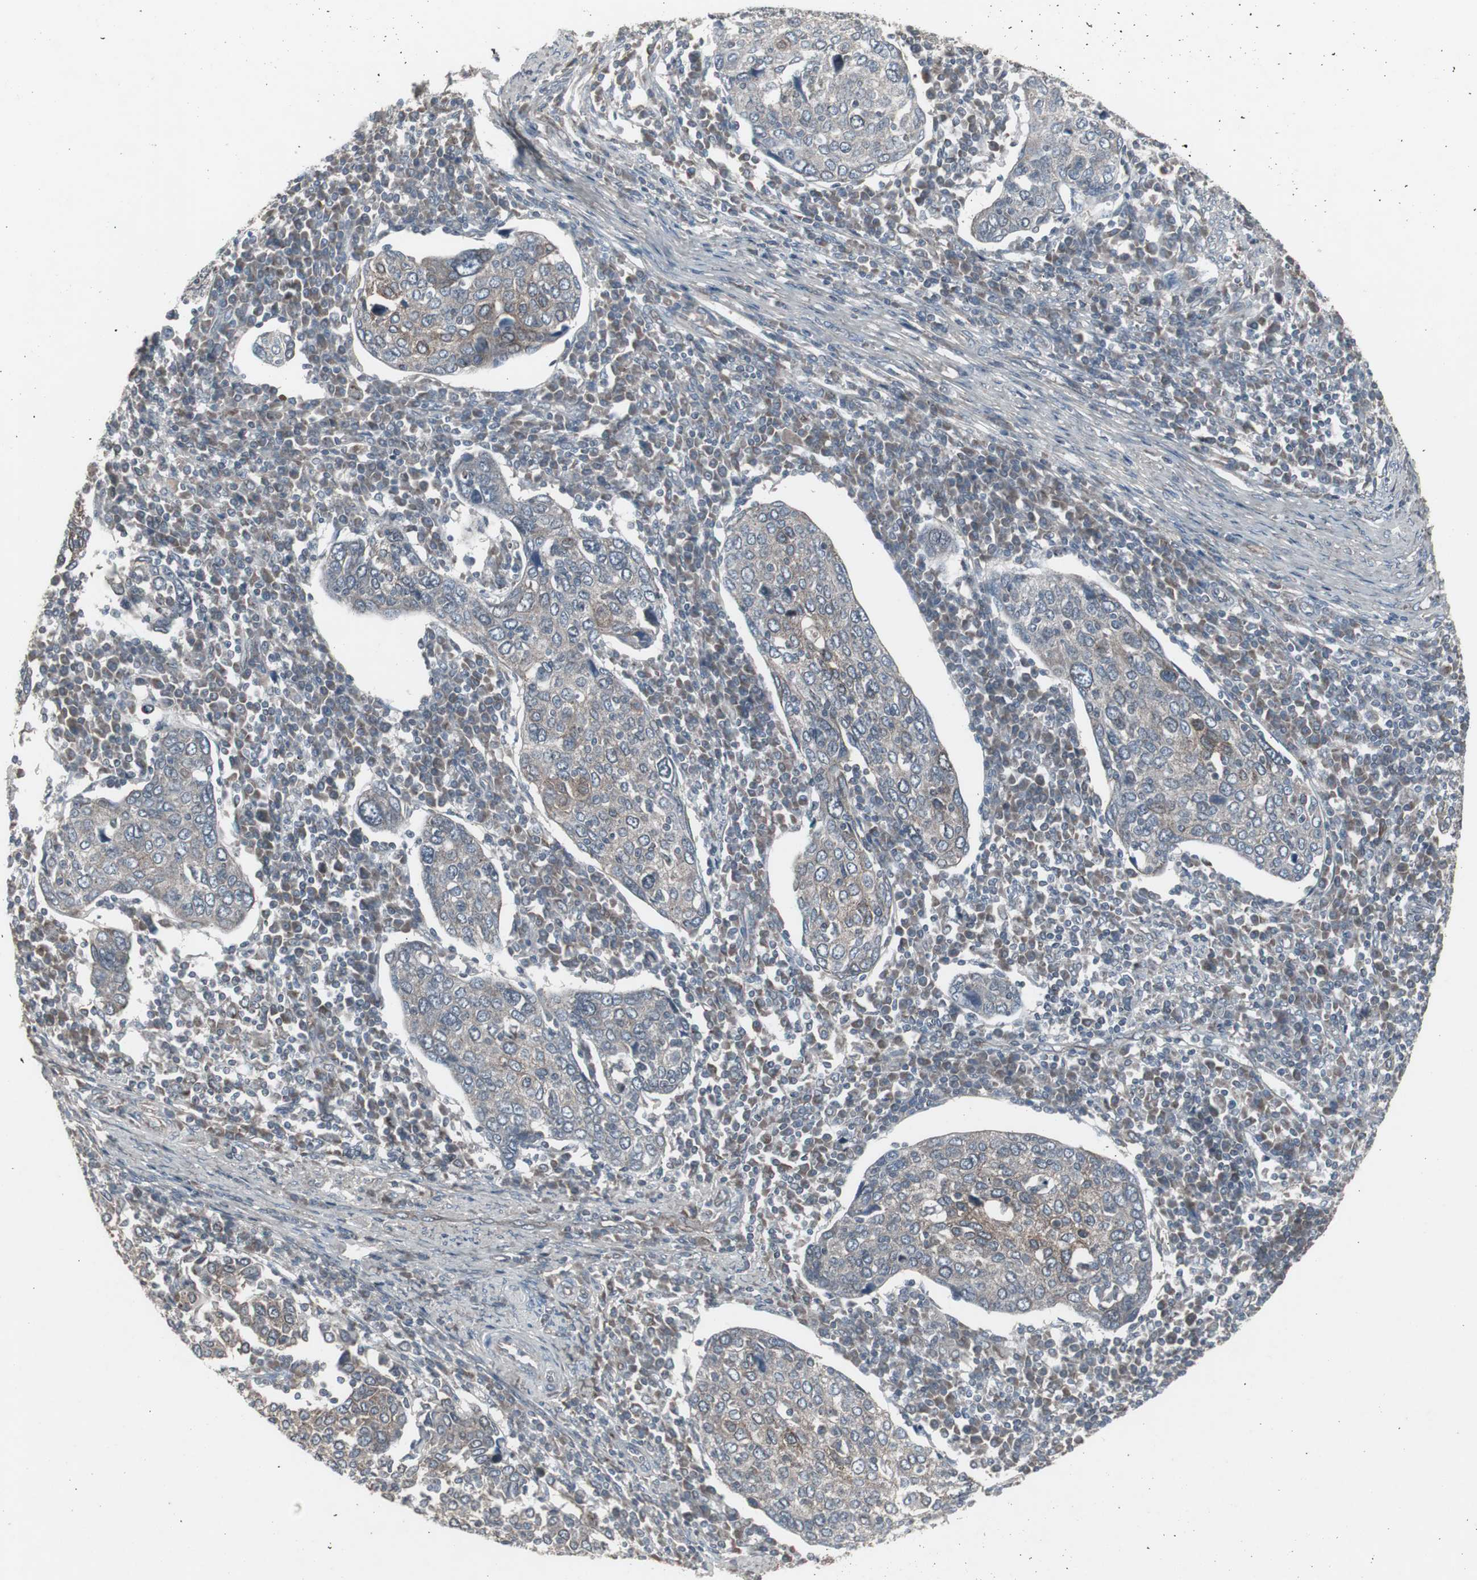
{"staining": {"intensity": "weak", "quantity": "<25%", "location": "cytoplasmic/membranous"}, "tissue": "cervical cancer", "cell_type": "Tumor cells", "image_type": "cancer", "snomed": [{"axis": "morphology", "description": "Squamous cell carcinoma, NOS"}, {"axis": "topography", "description": "Cervix"}], "caption": "Immunohistochemical staining of human cervical squamous cell carcinoma reveals no significant expression in tumor cells.", "gene": "SSTR2", "patient": {"sex": "female", "age": 40}}